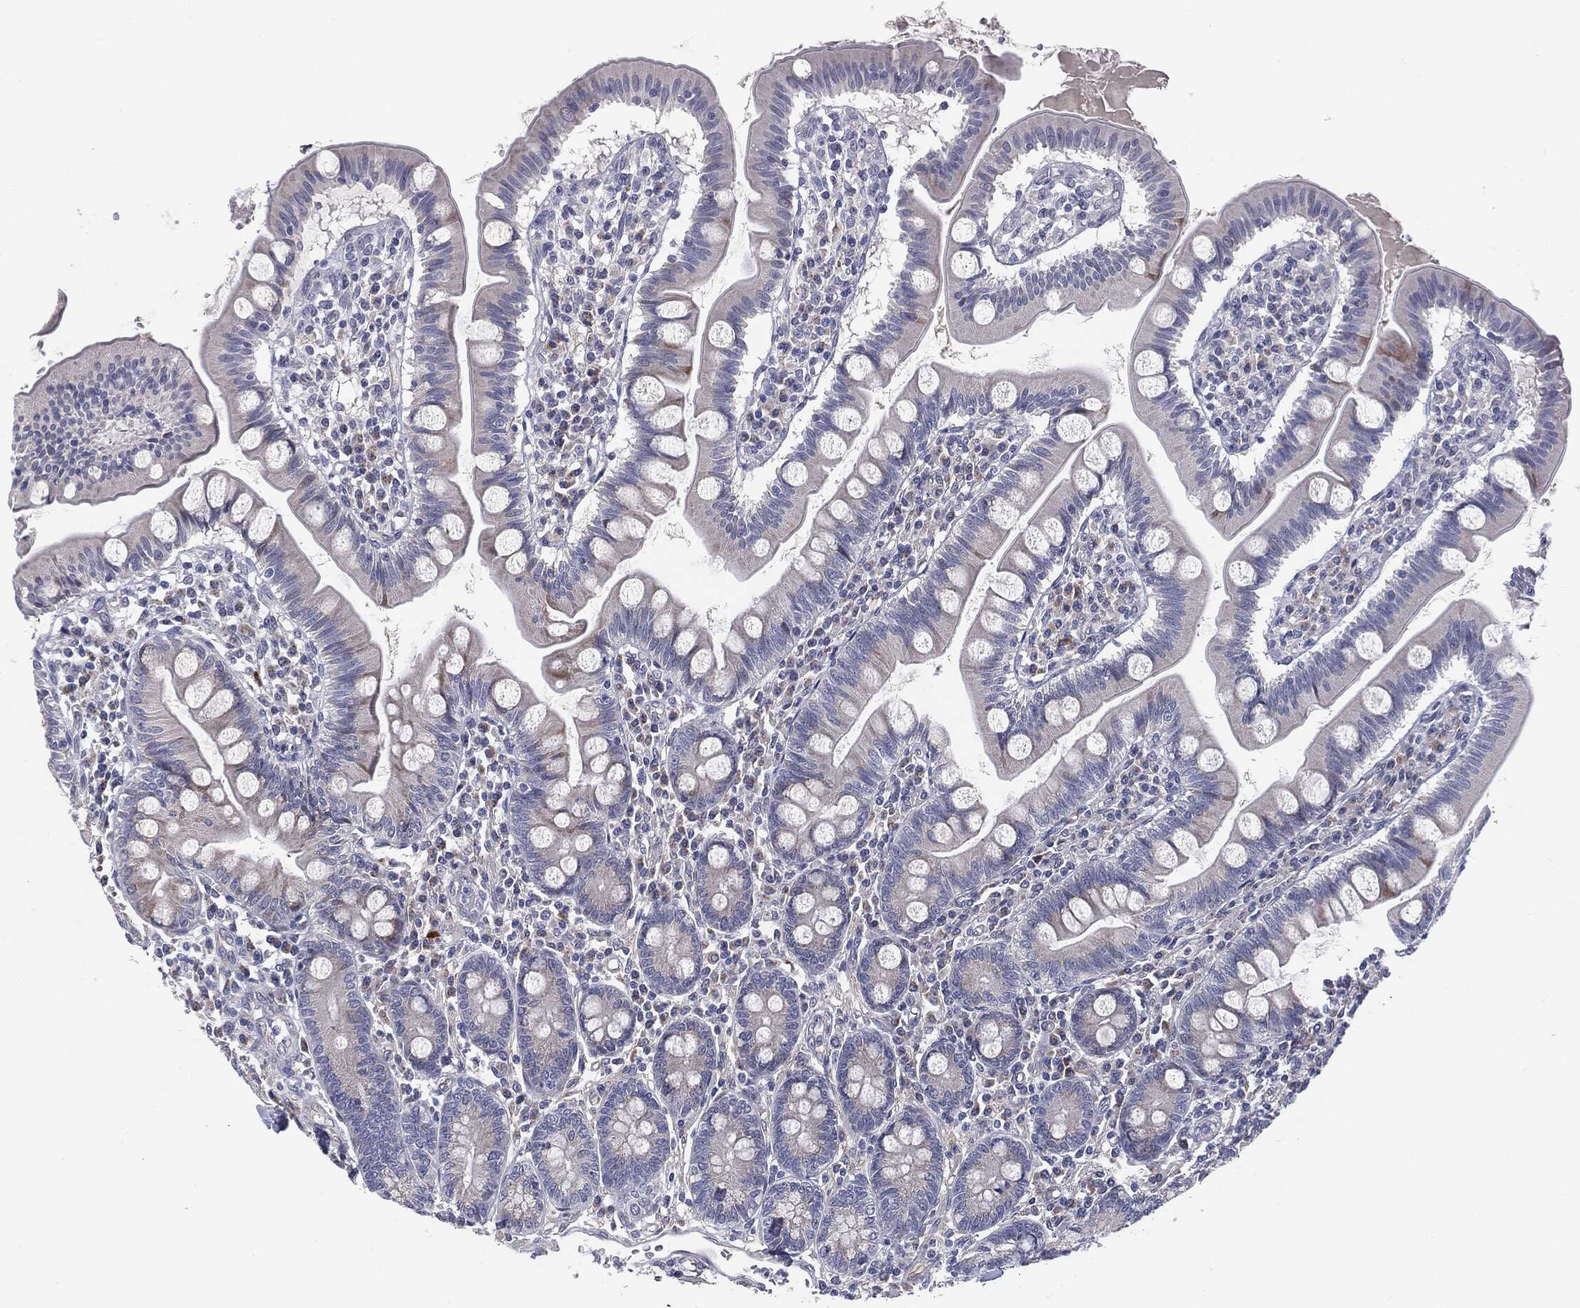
{"staining": {"intensity": "strong", "quantity": "<25%", "location": "cytoplasmic/membranous"}, "tissue": "small intestine", "cell_type": "Glandular cells", "image_type": "normal", "snomed": [{"axis": "morphology", "description": "Normal tissue, NOS"}, {"axis": "topography", "description": "Small intestine"}], "caption": "Unremarkable small intestine shows strong cytoplasmic/membranous staining in approximately <25% of glandular cells, visualized by immunohistochemistry.", "gene": "KRT5", "patient": {"sex": "male", "age": 88}}